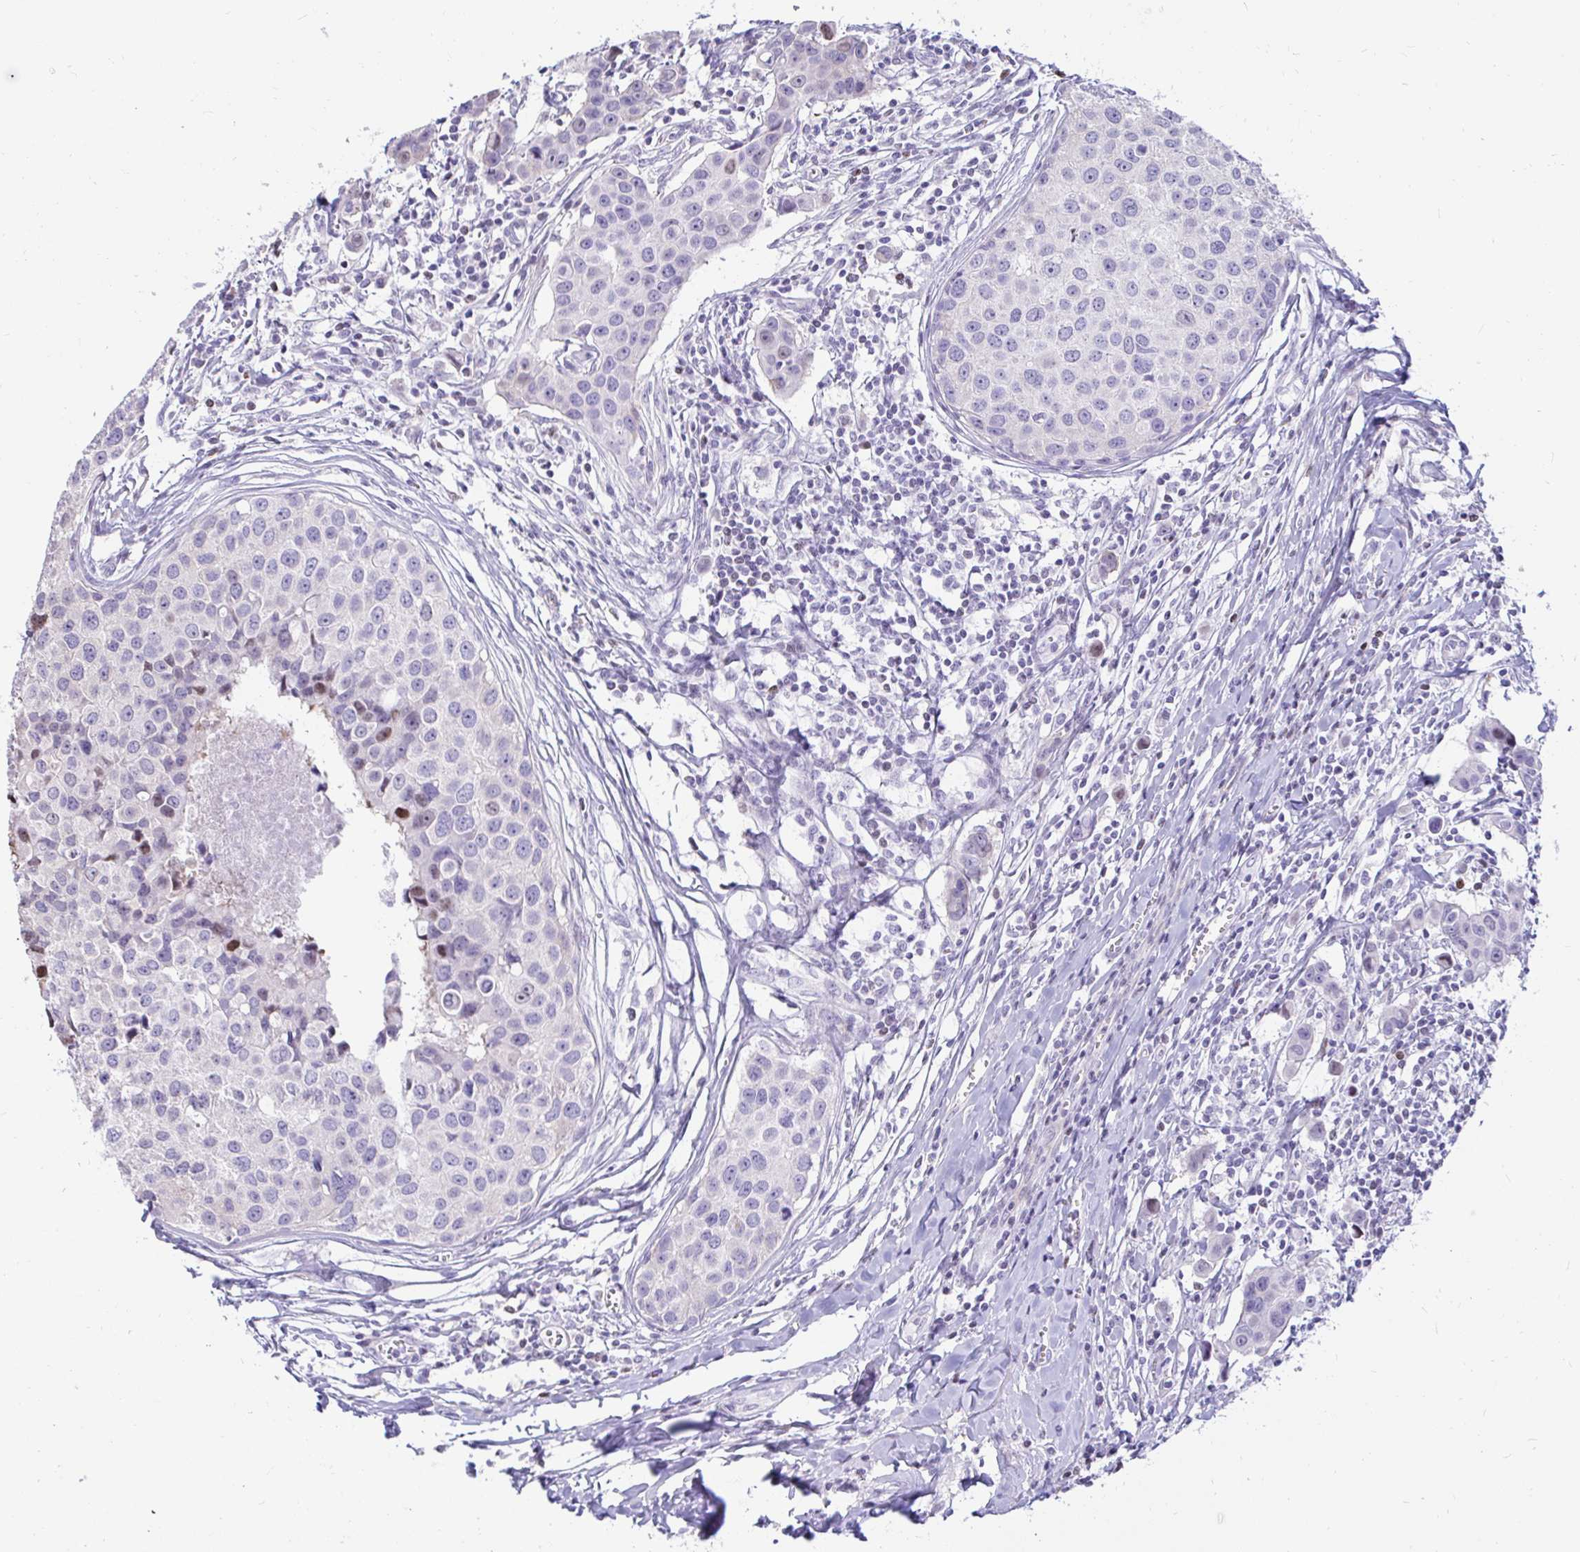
{"staining": {"intensity": "weak", "quantity": "<25%", "location": "nuclear"}, "tissue": "breast cancer", "cell_type": "Tumor cells", "image_type": "cancer", "snomed": [{"axis": "morphology", "description": "Duct carcinoma"}, {"axis": "topography", "description": "Breast"}], "caption": "This is an IHC histopathology image of human intraductal carcinoma (breast). There is no positivity in tumor cells.", "gene": "CAPSL", "patient": {"sex": "female", "age": 24}}